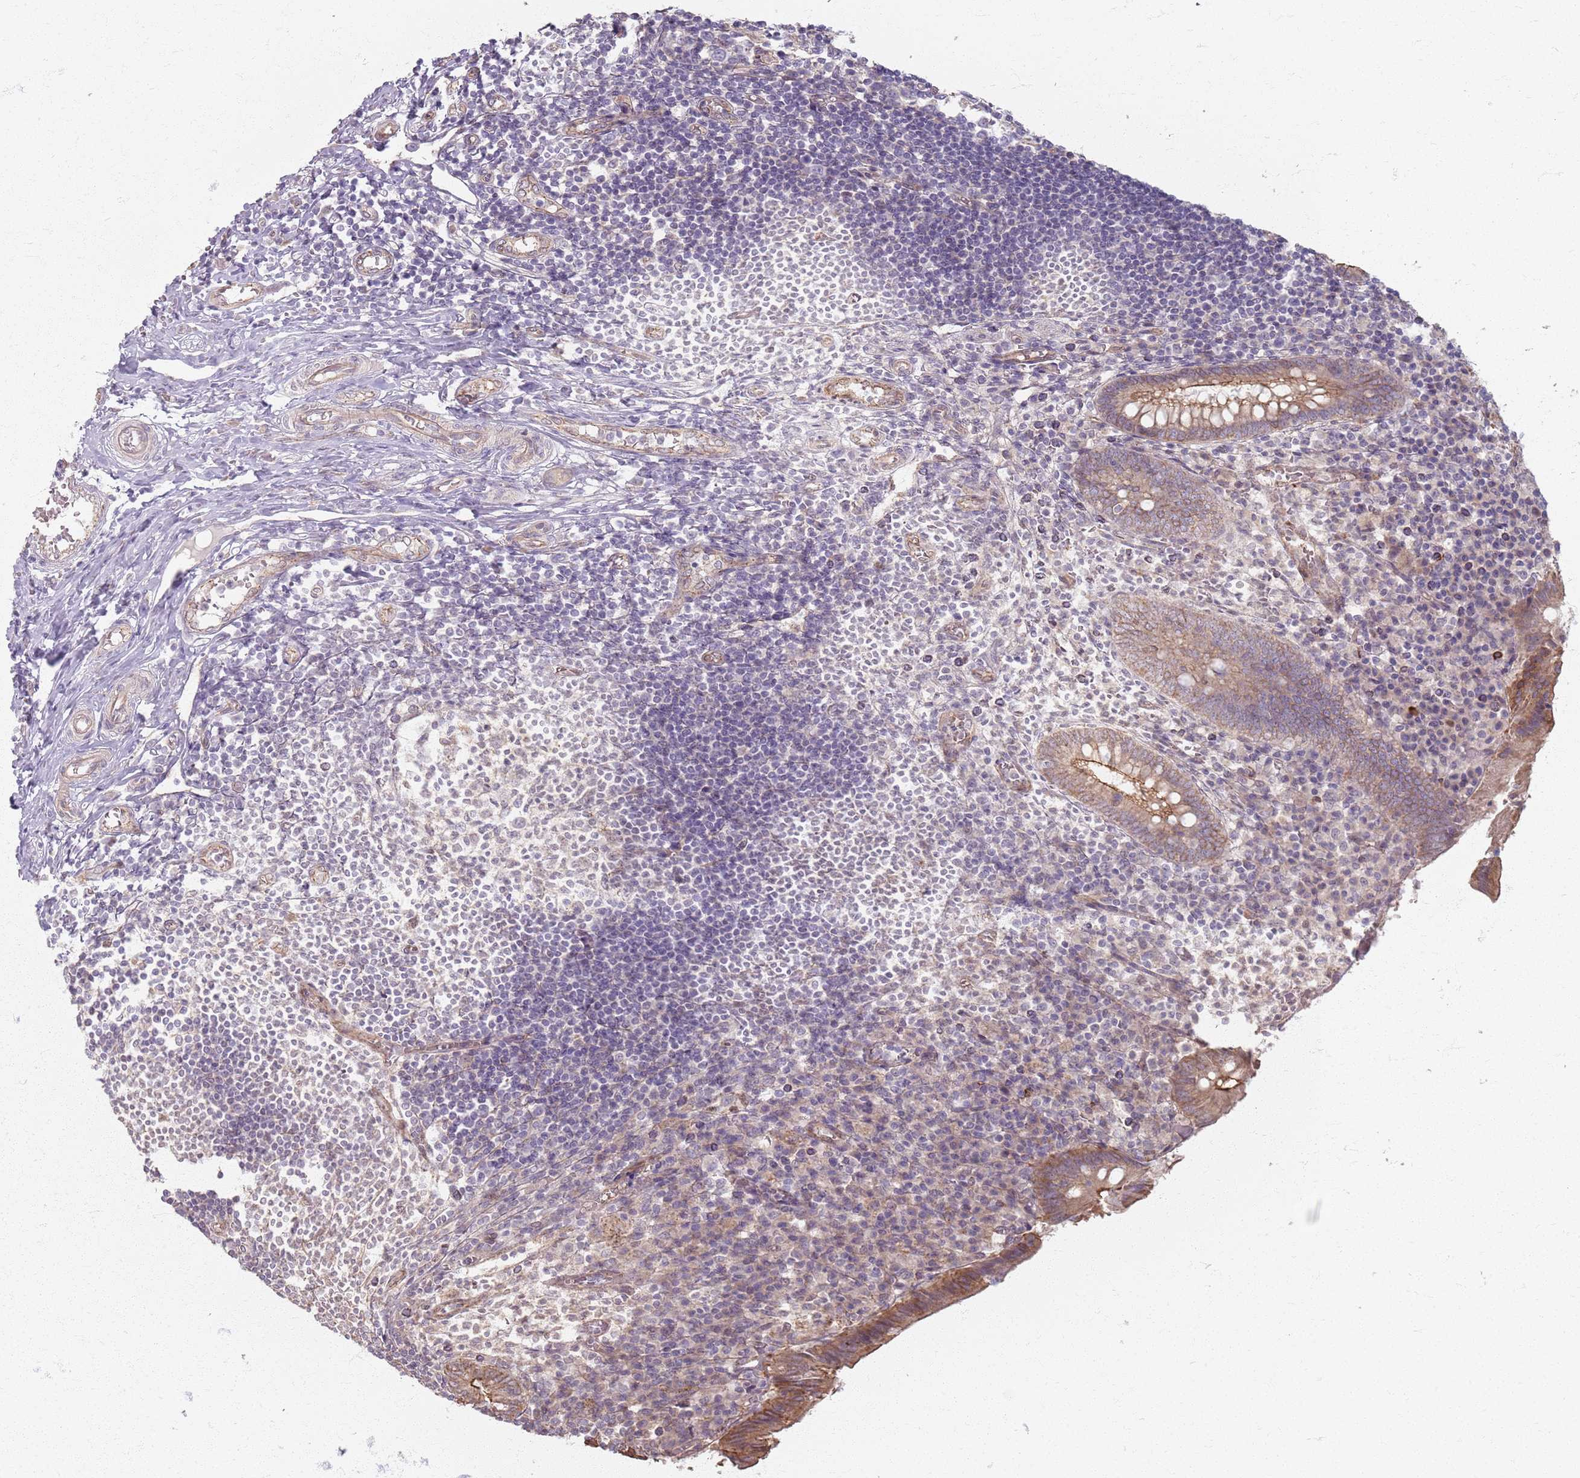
{"staining": {"intensity": "moderate", "quantity": ">75%", "location": "cytoplasmic/membranous"}, "tissue": "appendix", "cell_type": "Glandular cells", "image_type": "normal", "snomed": [{"axis": "morphology", "description": "Normal tissue, NOS"}, {"axis": "topography", "description": "Appendix"}], "caption": "This micrograph reveals immunohistochemistry (IHC) staining of normal appendix, with medium moderate cytoplasmic/membranous positivity in approximately >75% of glandular cells.", "gene": "KCNA5", "patient": {"sex": "female", "age": 17}}